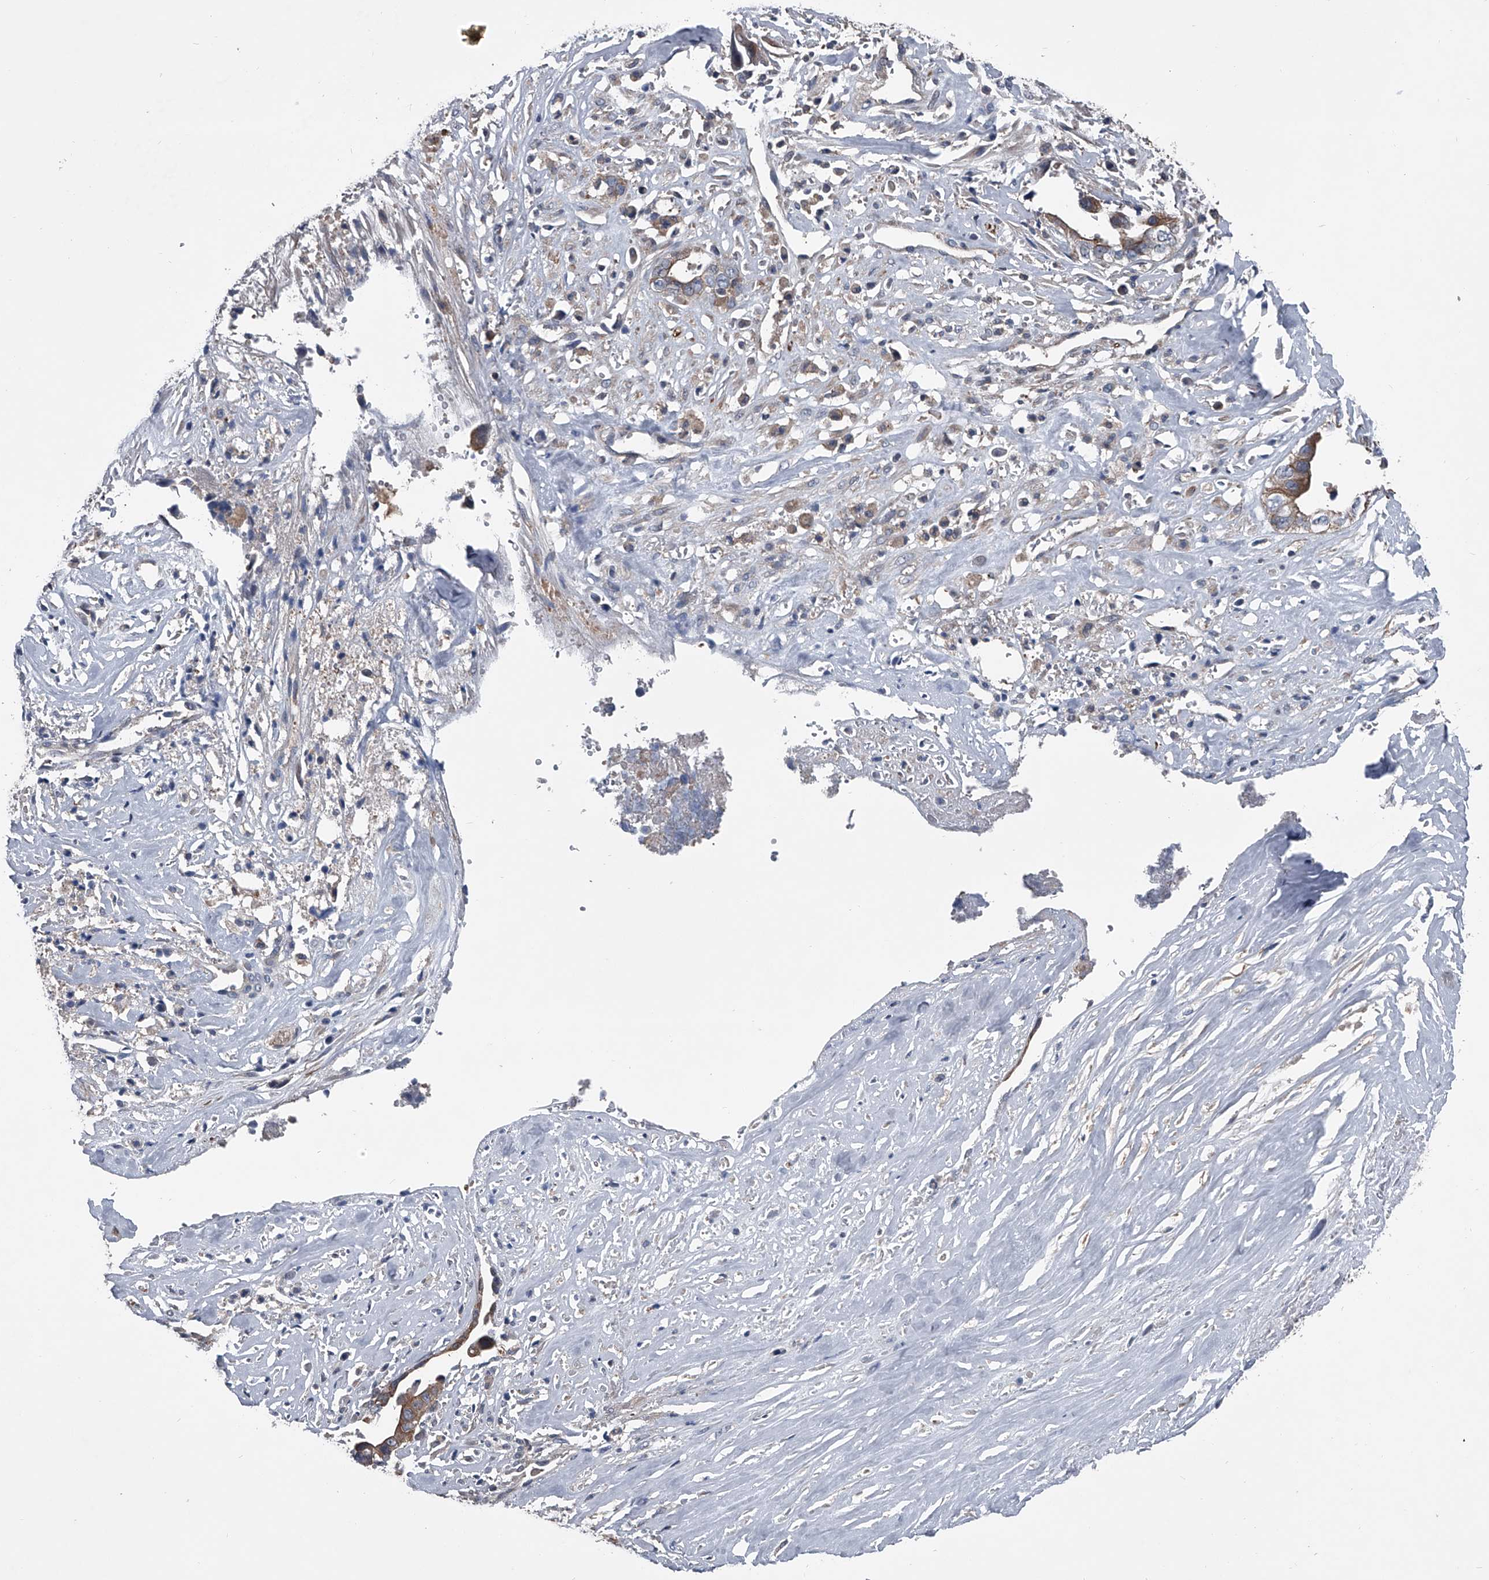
{"staining": {"intensity": "weak", "quantity": ">75%", "location": "cytoplasmic/membranous"}, "tissue": "liver cancer", "cell_type": "Tumor cells", "image_type": "cancer", "snomed": [{"axis": "morphology", "description": "Cholangiocarcinoma"}, {"axis": "topography", "description": "Liver"}], "caption": "Liver cholangiocarcinoma stained with DAB (3,3'-diaminobenzidine) immunohistochemistry (IHC) exhibits low levels of weak cytoplasmic/membranous expression in about >75% of tumor cells.", "gene": "KIF13A", "patient": {"sex": "female", "age": 79}}